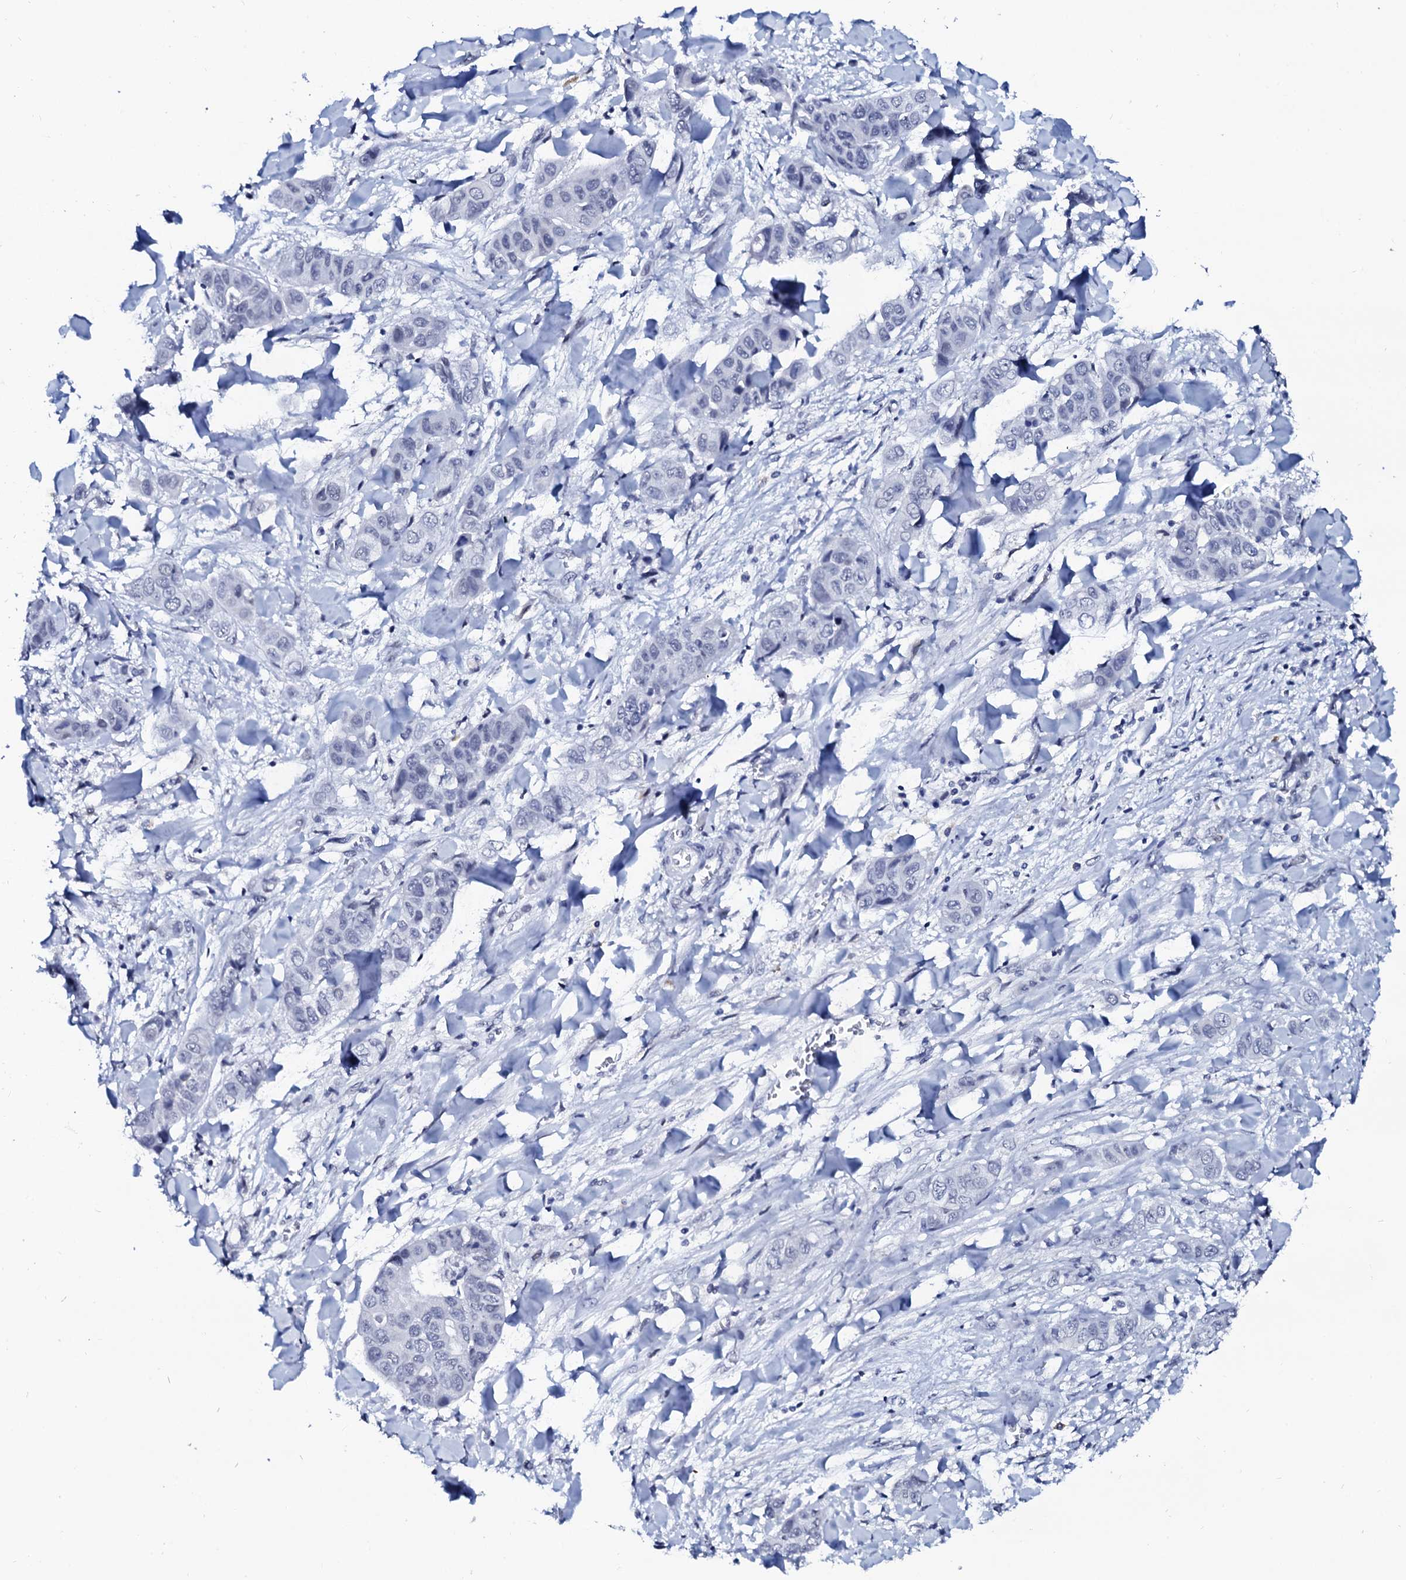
{"staining": {"intensity": "negative", "quantity": "none", "location": "none"}, "tissue": "liver cancer", "cell_type": "Tumor cells", "image_type": "cancer", "snomed": [{"axis": "morphology", "description": "Cholangiocarcinoma"}, {"axis": "topography", "description": "Liver"}], "caption": "The photomicrograph displays no staining of tumor cells in liver cancer. (DAB (3,3'-diaminobenzidine) immunohistochemistry (IHC) visualized using brightfield microscopy, high magnification).", "gene": "SPATA19", "patient": {"sex": "female", "age": 52}}